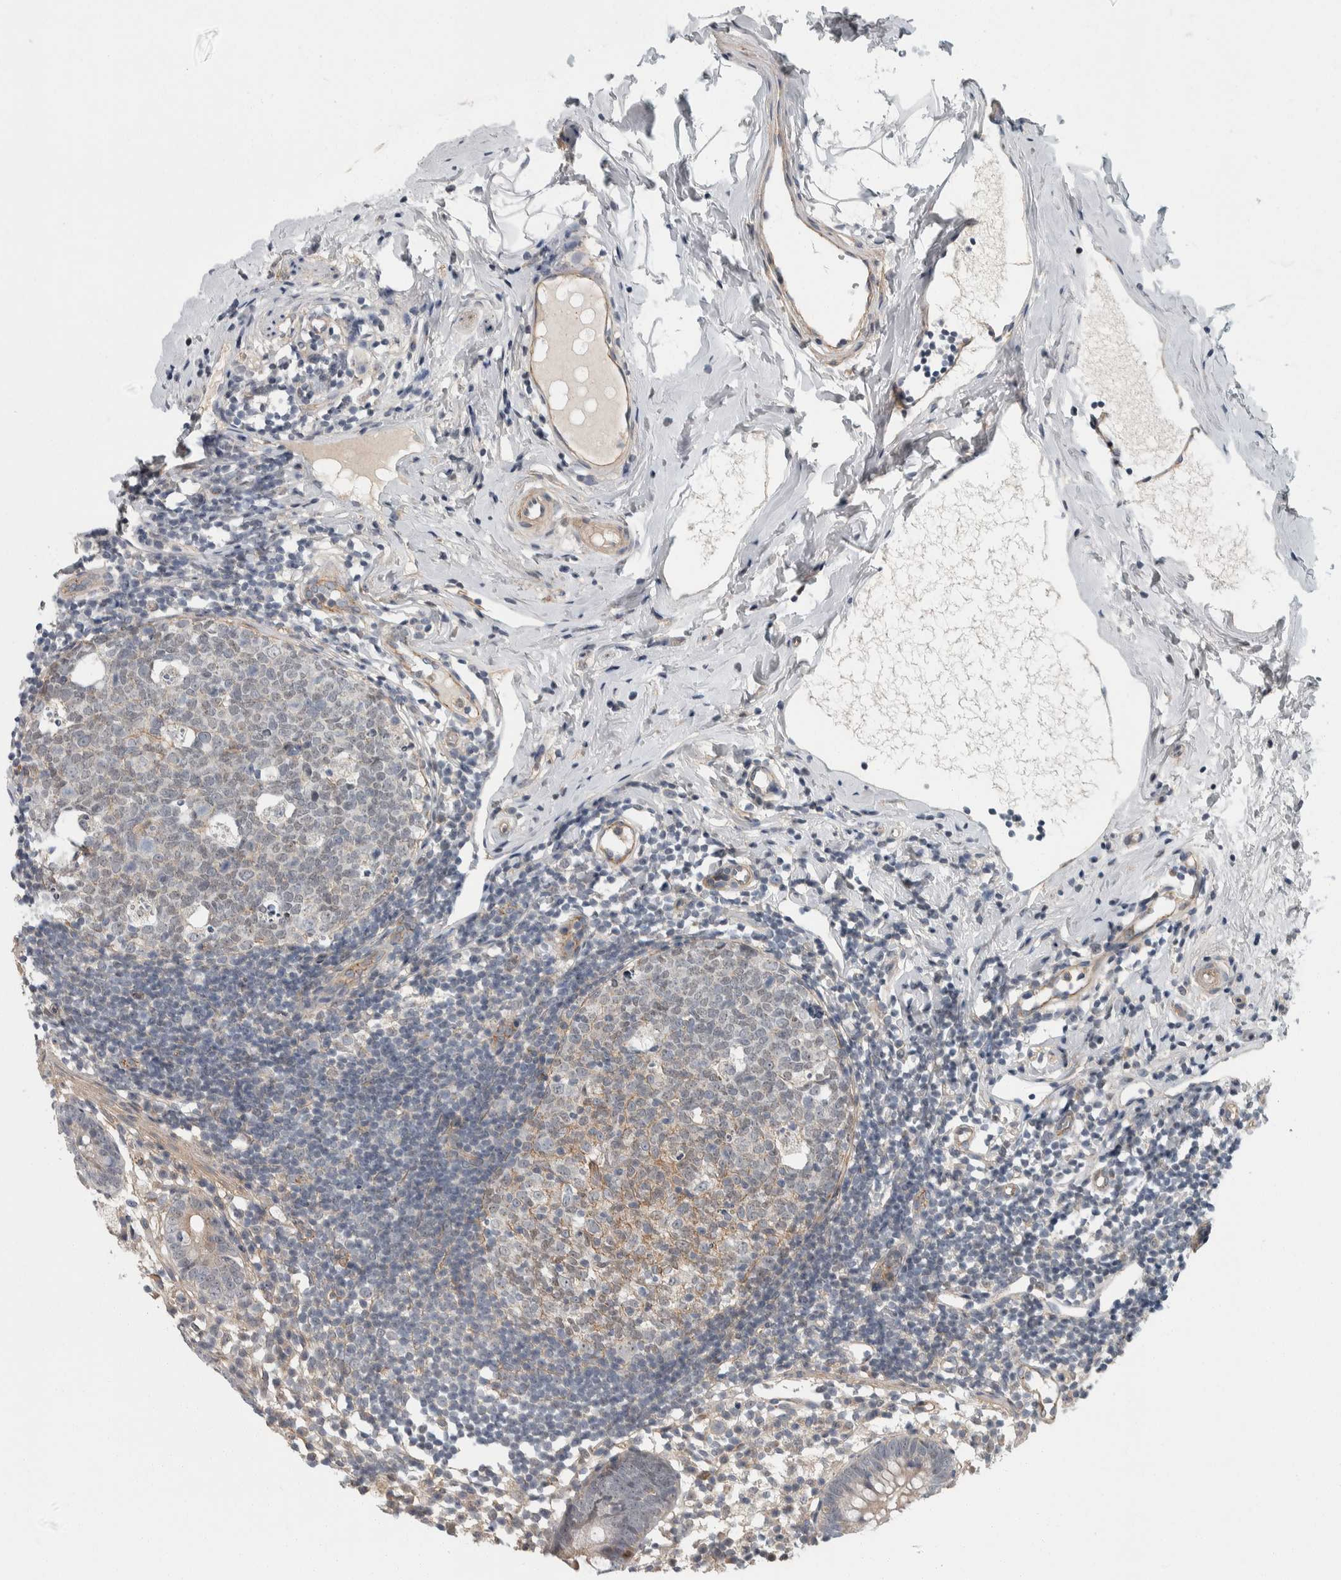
{"staining": {"intensity": "weak", "quantity": "<25%", "location": "cytoplasmic/membranous"}, "tissue": "appendix", "cell_type": "Glandular cells", "image_type": "normal", "snomed": [{"axis": "morphology", "description": "Normal tissue, NOS"}, {"axis": "topography", "description": "Appendix"}], "caption": "High magnification brightfield microscopy of unremarkable appendix stained with DAB (3,3'-diaminobenzidine) (brown) and counterstained with hematoxylin (blue): glandular cells show no significant expression. The staining was performed using DAB (3,3'-diaminobenzidine) to visualize the protein expression in brown, while the nuclei were stained in blue with hematoxylin (Magnification: 20x).", "gene": "KCNJ3", "patient": {"sex": "female", "age": 20}}